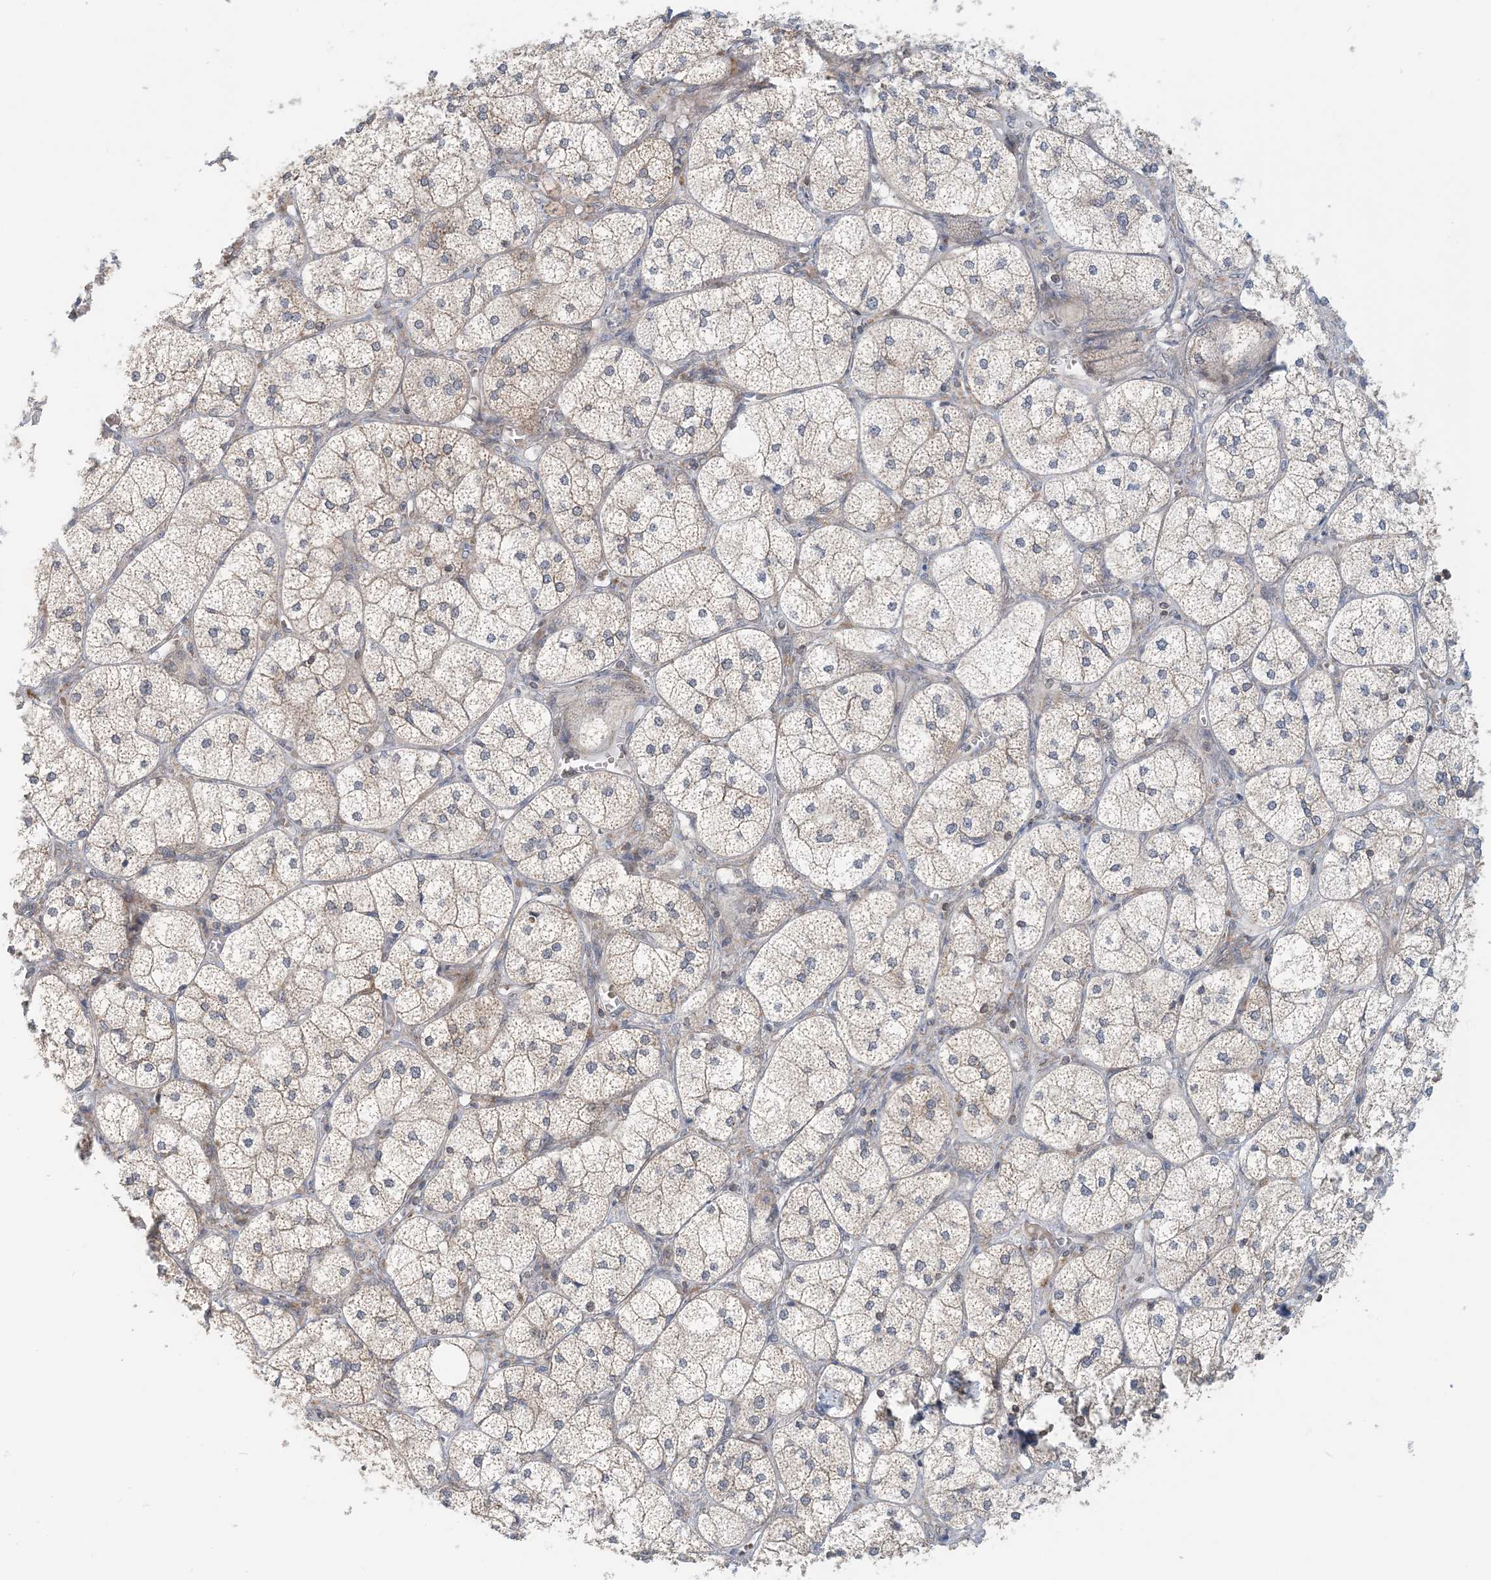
{"staining": {"intensity": "moderate", "quantity": "25%-75%", "location": "cytoplasmic/membranous"}, "tissue": "adrenal gland", "cell_type": "Glandular cells", "image_type": "normal", "snomed": [{"axis": "morphology", "description": "Normal tissue, NOS"}, {"axis": "topography", "description": "Adrenal gland"}], "caption": "Glandular cells demonstrate moderate cytoplasmic/membranous positivity in about 25%-75% of cells in normal adrenal gland.", "gene": "ATP13A2", "patient": {"sex": "female", "age": 61}}